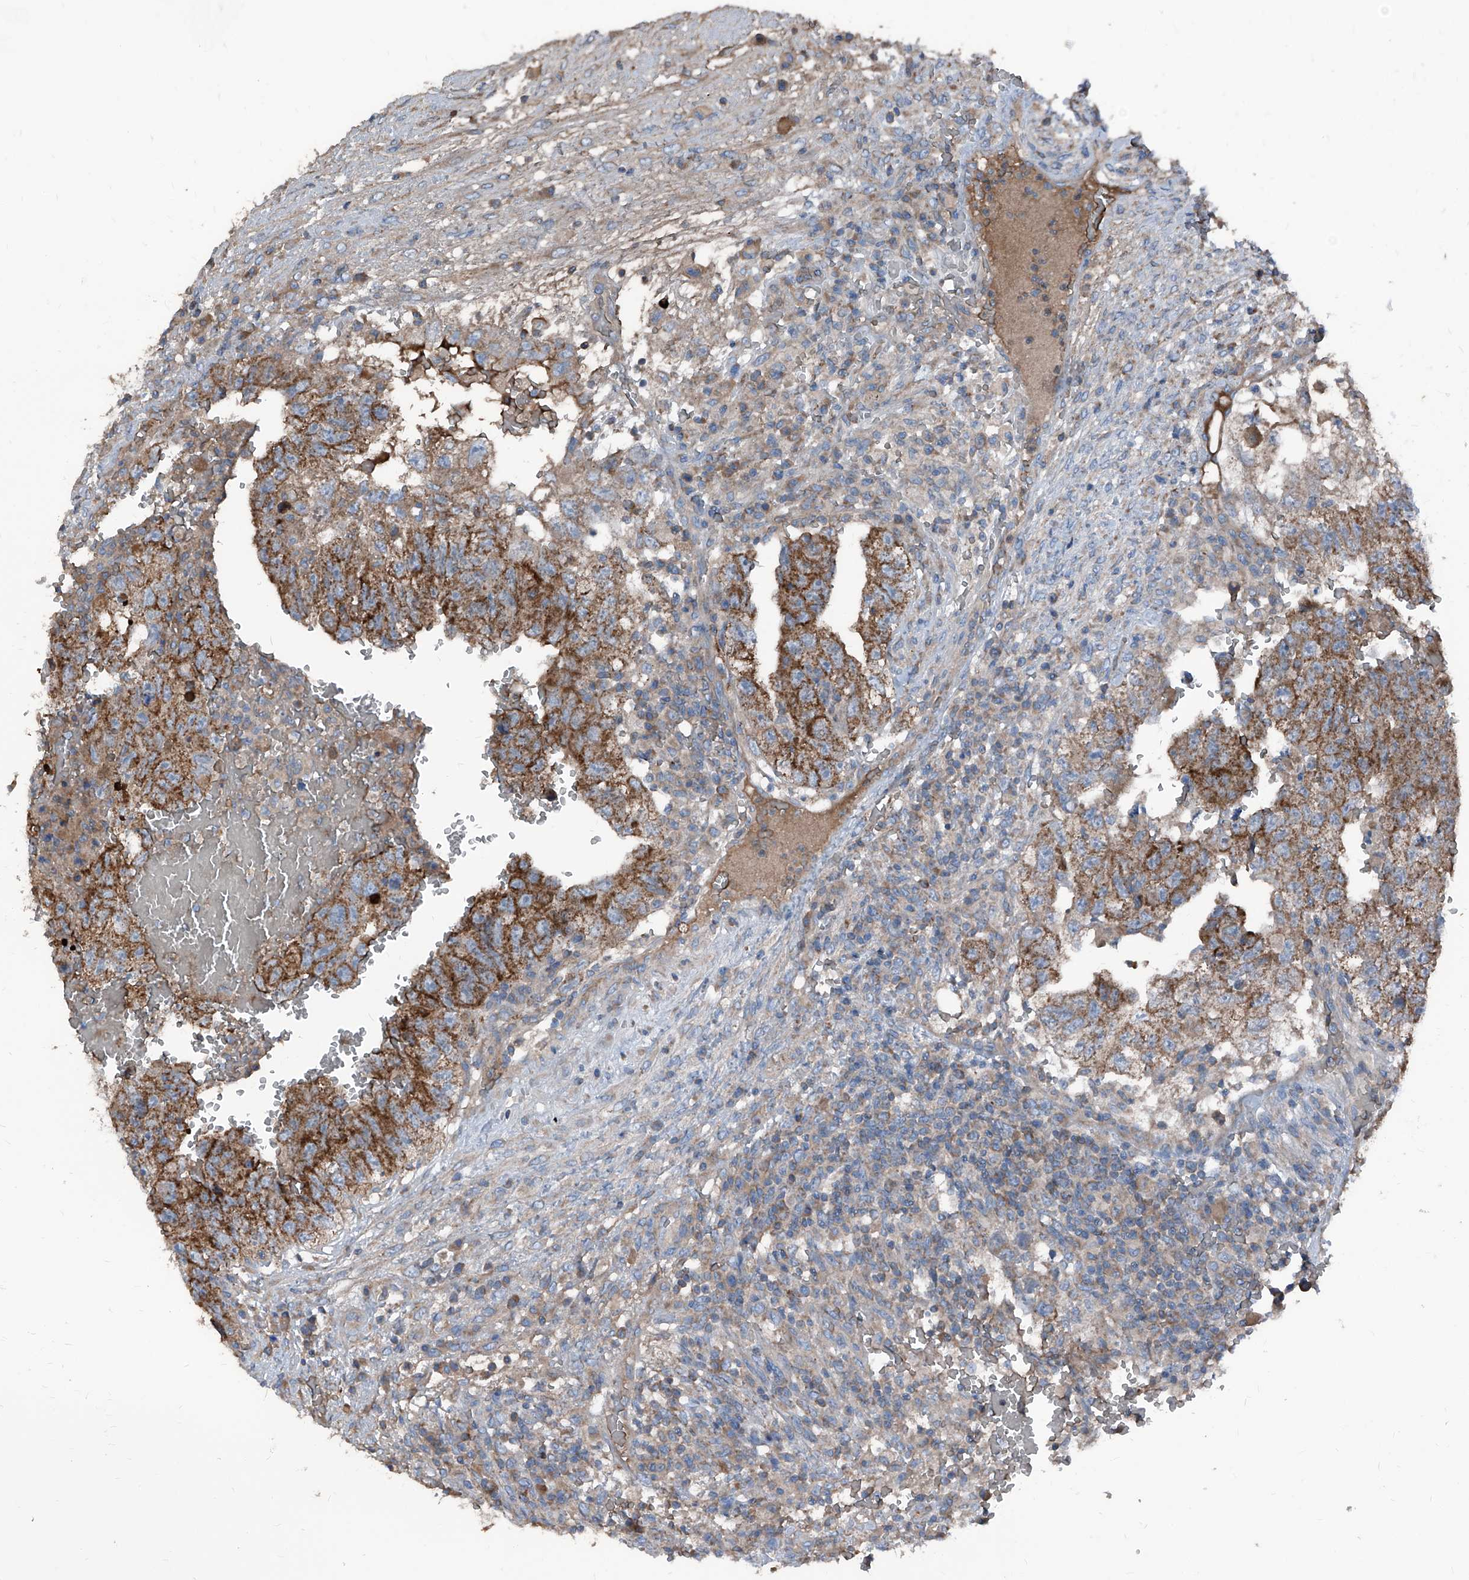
{"staining": {"intensity": "moderate", "quantity": ">75%", "location": "cytoplasmic/membranous"}, "tissue": "testis cancer", "cell_type": "Tumor cells", "image_type": "cancer", "snomed": [{"axis": "morphology", "description": "Carcinoma, Embryonal, NOS"}, {"axis": "topography", "description": "Testis"}], "caption": "Testis embryonal carcinoma tissue demonstrates moderate cytoplasmic/membranous expression in approximately >75% of tumor cells, visualized by immunohistochemistry. Nuclei are stained in blue.", "gene": "GPAT3", "patient": {"sex": "male", "age": 36}}